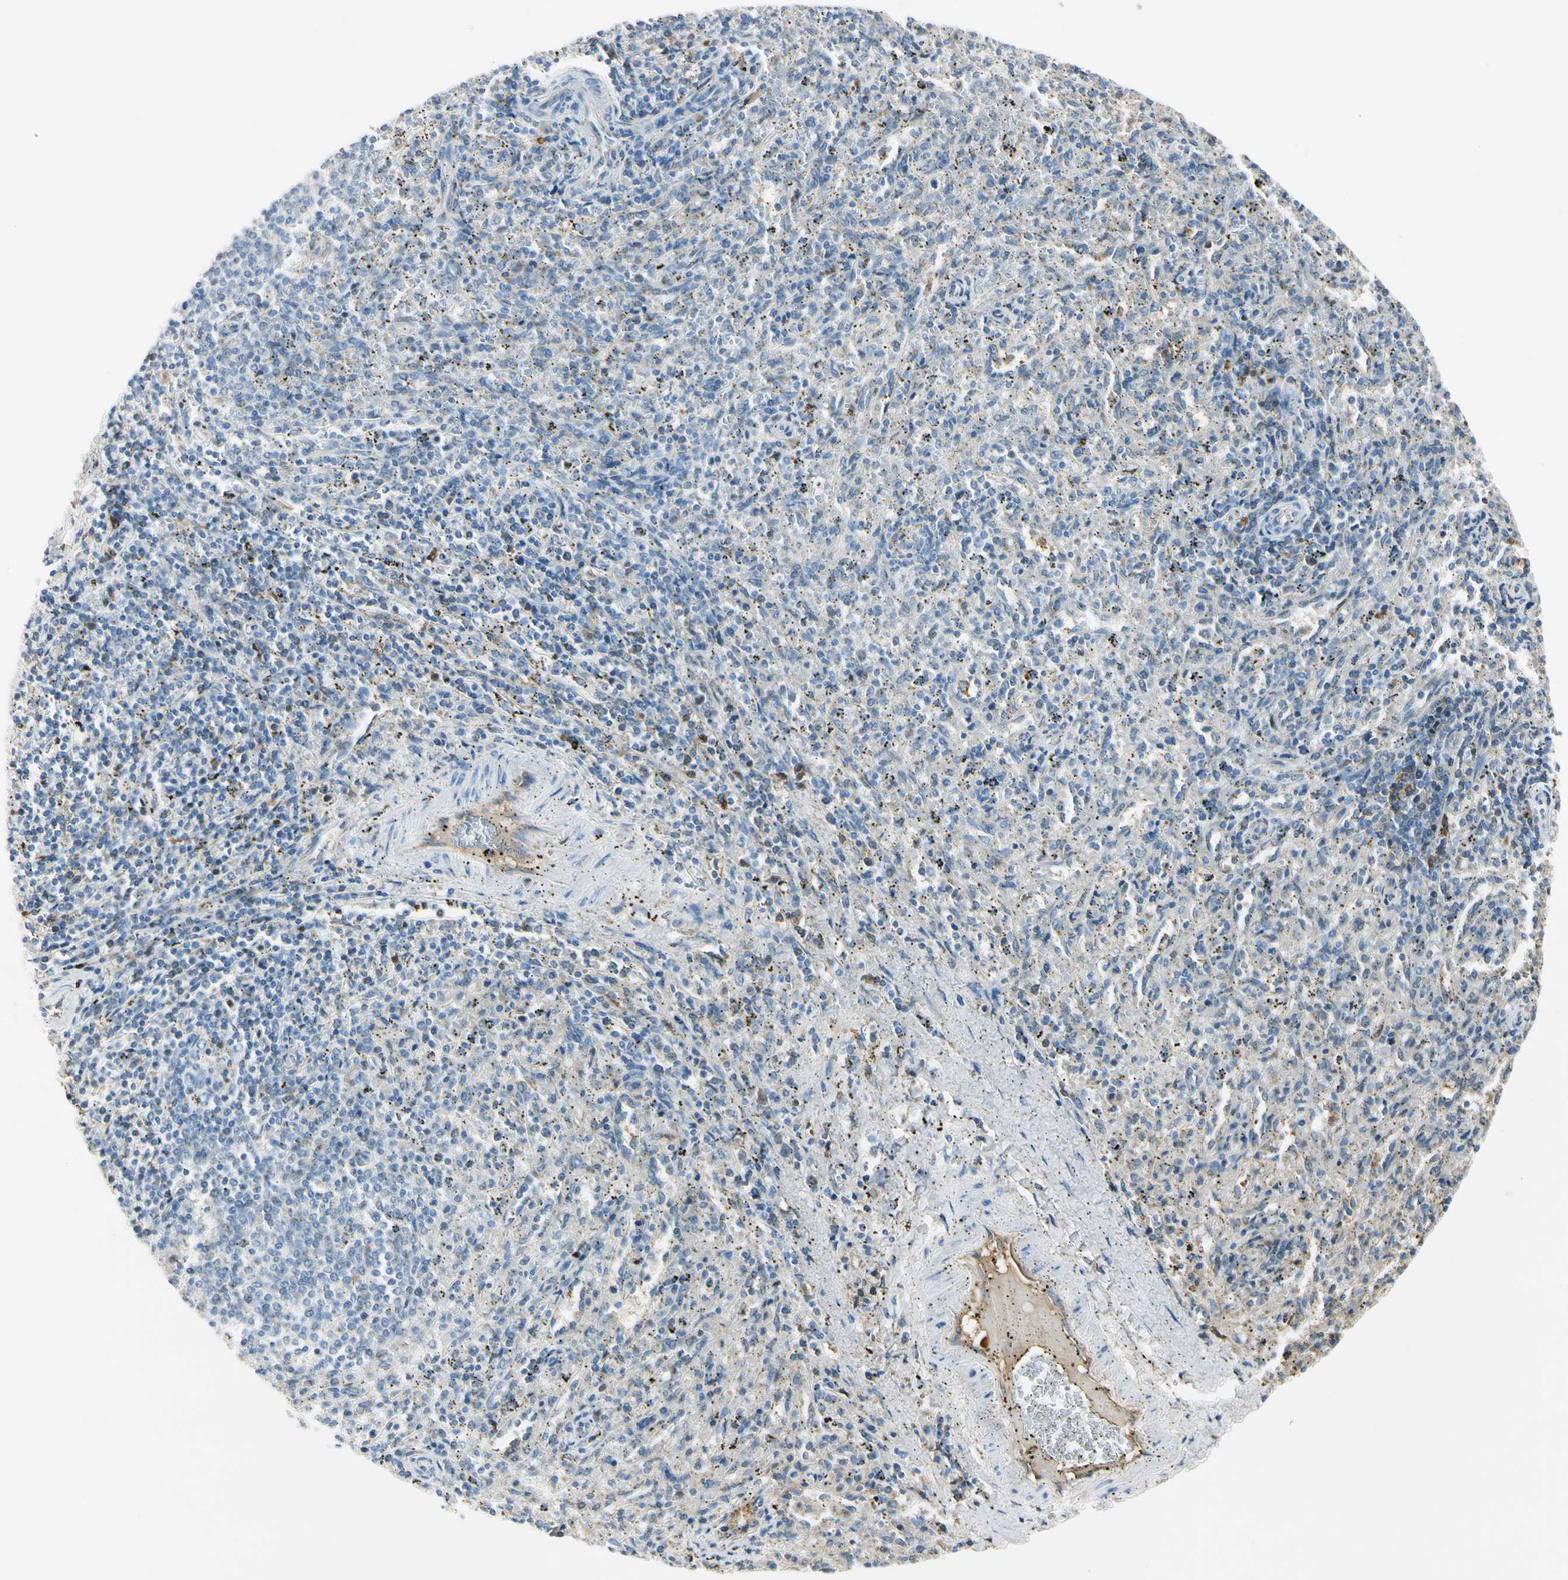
{"staining": {"intensity": "weak", "quantity": "<25%", "location": "cytoplasmic/membranous"}, "tissue": "spleen", "cell_type": "Cells in red pulp", "image_type": "normal", "snomed": [{"axis": "morphology", "description": "Normal tissue, NOS"}, {"axis": "topography", "description": "Spleen"}], "caption": "This is an immunohistochemistry (IHC) image of normal human spleen. There is no positivity in cells in red pulp.", "gene": "LAMB3", "patient": {"sex": "female", "age": 10}}